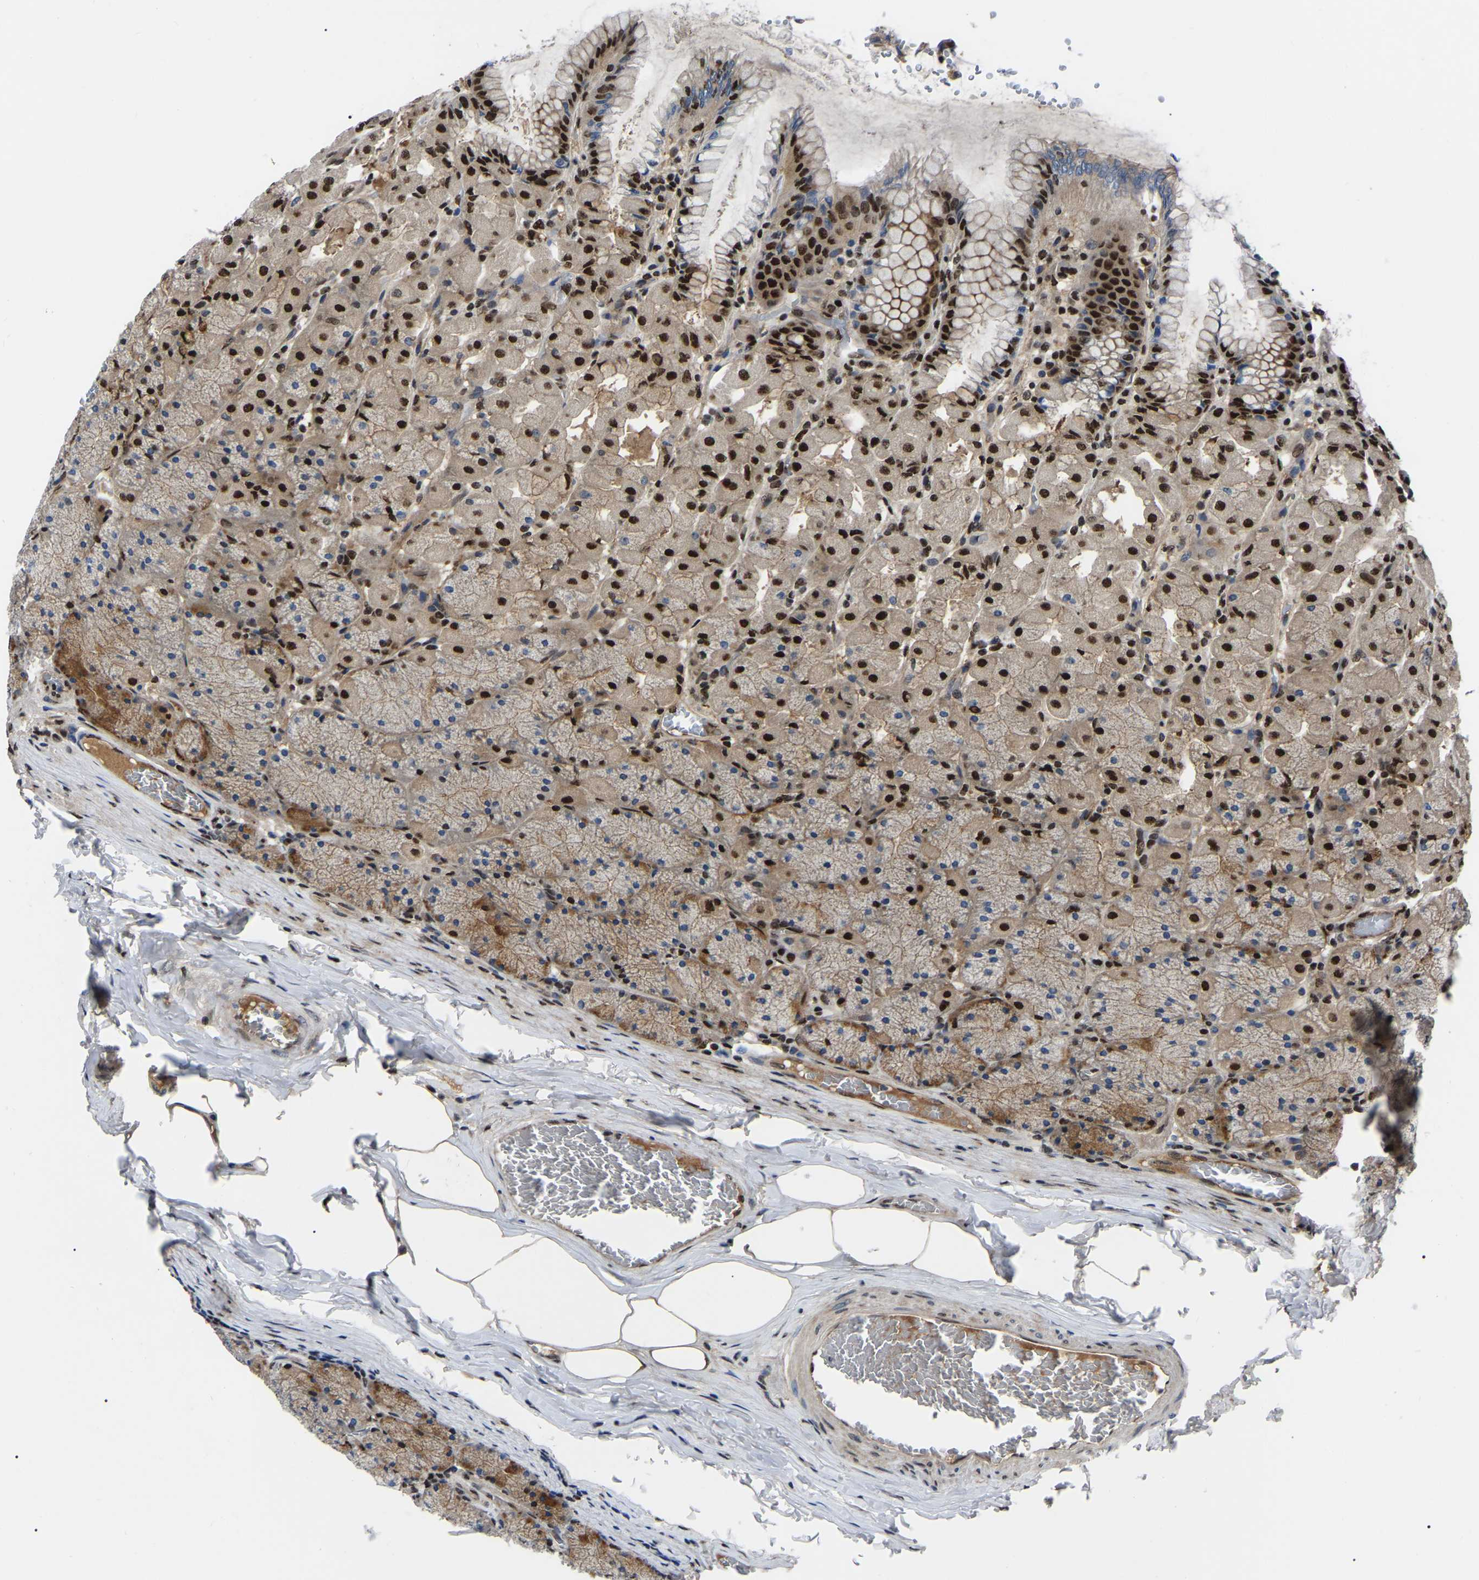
{"staining": {"intensity": "strong", "quantity": "25%-75%", "location": "cytoplasmic/membranous,nuclear"}, "tissue": "stomach", "cell_type": "Glandular cells", "image_type": "normal", "snomed": [{"axis": "morphology", "description": "Normal tissue, NOS"}, {"axis": "topography", "description": "Stomach, upper"}], "caption": "Protein analysis of unremarkable stomach reveals strong cytoplasmic/membranous,nuclear expression in approximately 25%-75% of glandular cells.", "gene": "TRIM35", "patient": {"sex": "female", "age": 56}}